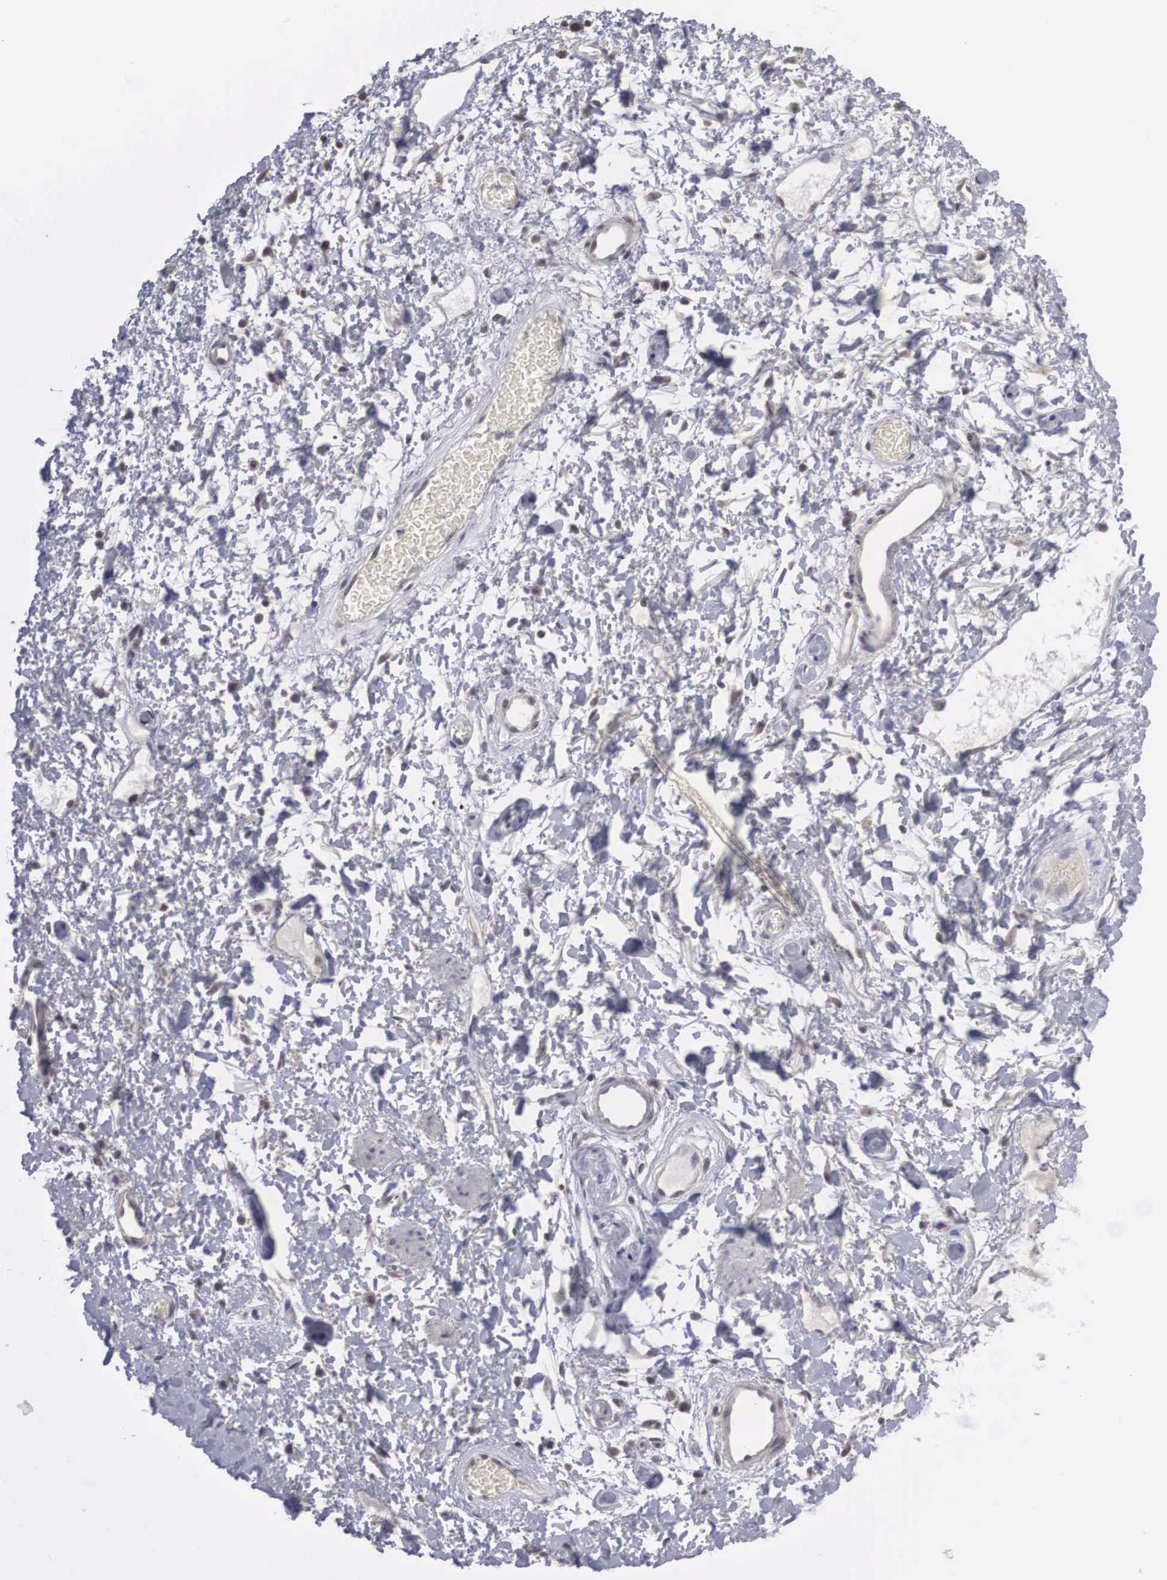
{"staining": {"intensity": "negative", "quantity": "none", "location": "none"}, "tissue": "skin", "cell_type": "Epidermal cells", "image_type": "normal", "snomed": [{"axis": "morphology", "description": "Normal tissue, NOS"}, {"axis": "topography", "description": "Anal"}, {"axis": "topography", "description": "Peripheral nerve tissue"}], "caption": "Immunohistochemistry image of benign human skin stained for a protein (brown), which reveals no staining in epidermal cells.", "gene": "WDR89", "patient": {"sex": "female", "age": 46}}